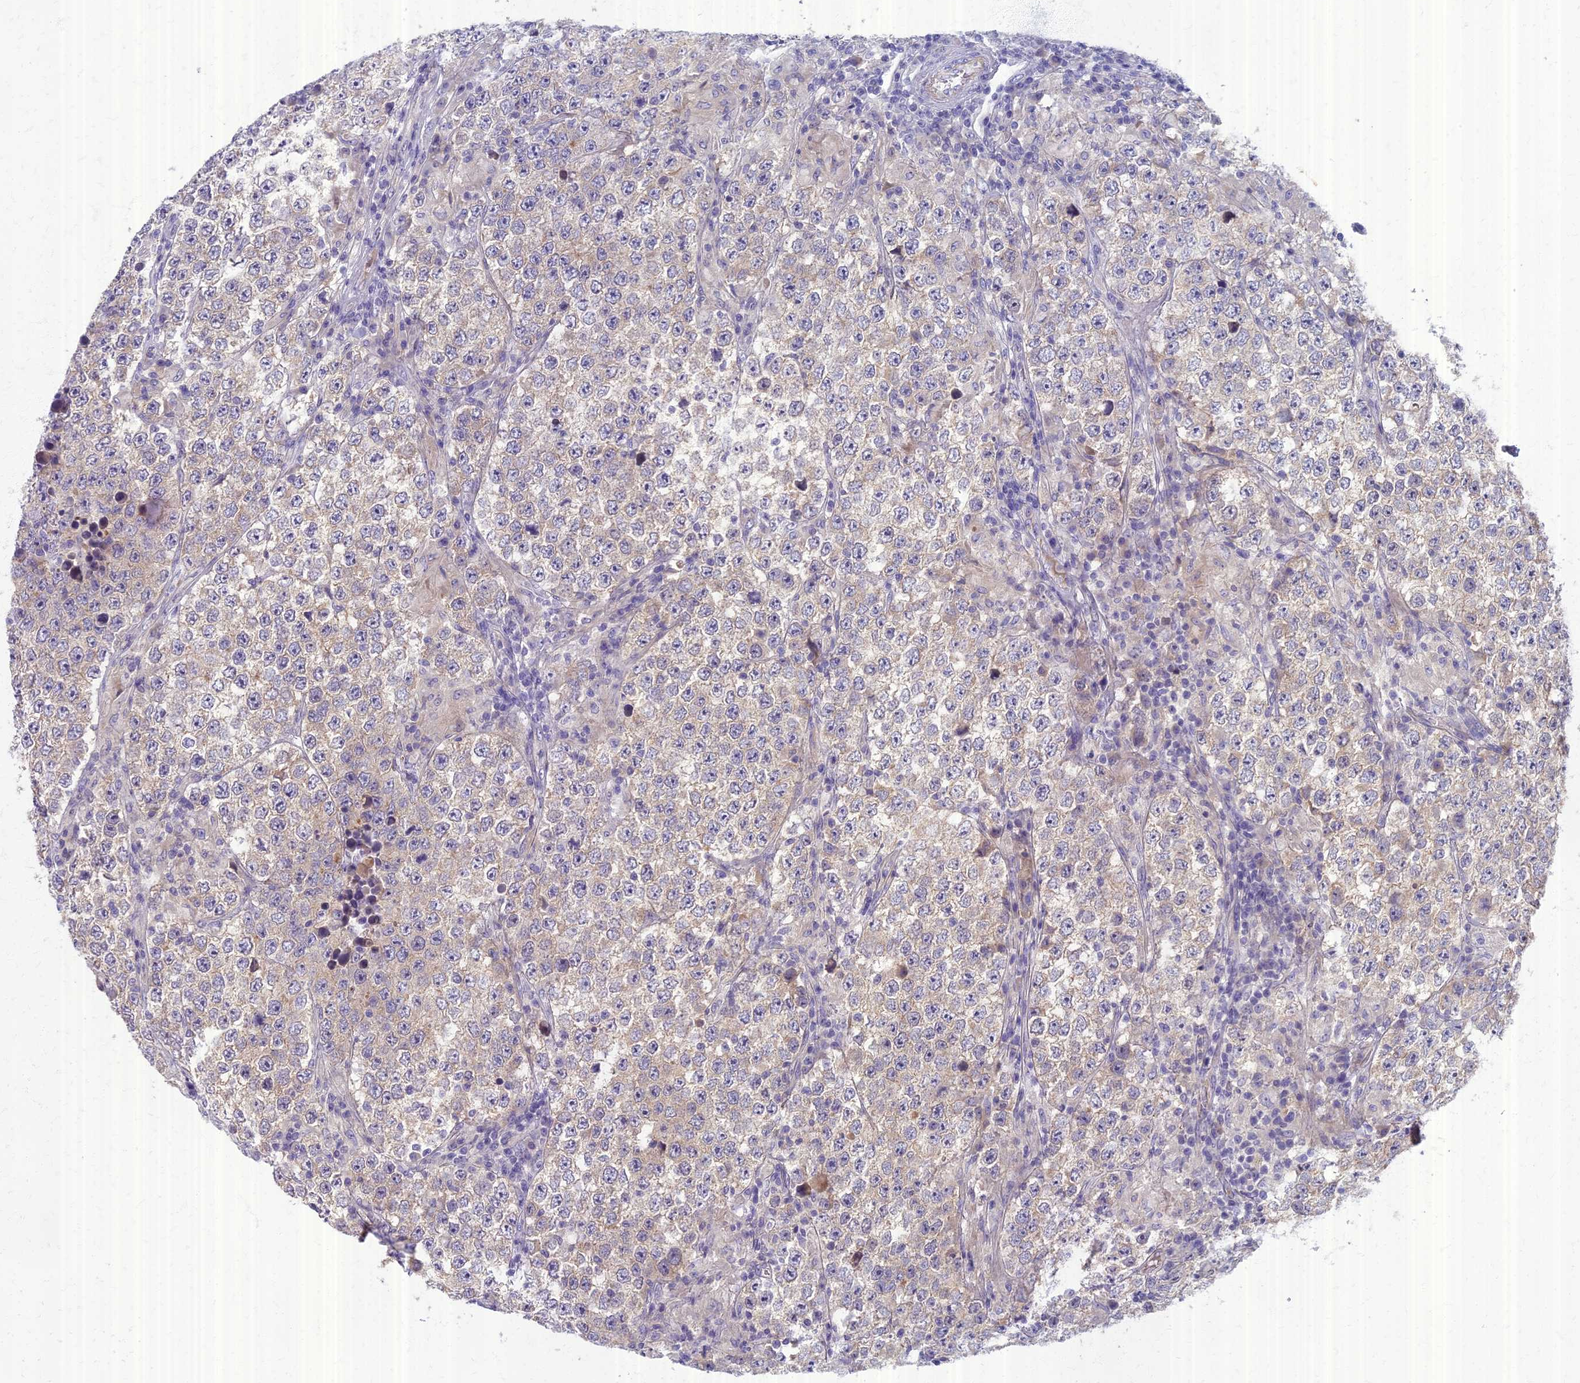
{"staining": {"intensity": "weak", "quantity": "<25%", "location": "cytoplasmic/membranous"}, "tissue": "testis cancer", "cell_type": "Tumor cells", "image_type": "cancer", "snomed": [{"axis": "morphology", "description": "Normal tissue, NOS"}, {"axis": "morphology", "description": "Urothelial carcinoma, High grade"}, {"axis": "morphology", "description": "Seminoma, NOS"}, {"axis": "morphology", "description": "Carcinoma, Embryonal, NOS"}, {"axis": "topography", "description": "Urinary bladder"}, {"axis": "topography", "description": "Testis"}], "caption": "Immunohistochemical staining of human testis cancer displays no significant staining in tumor cells. The staining is performed using DAB brown chromogen with nuclei counter-stained in using hematoxylin.", "gene": "AP4E1", "patient": {"sex": "male", "age": 41}}